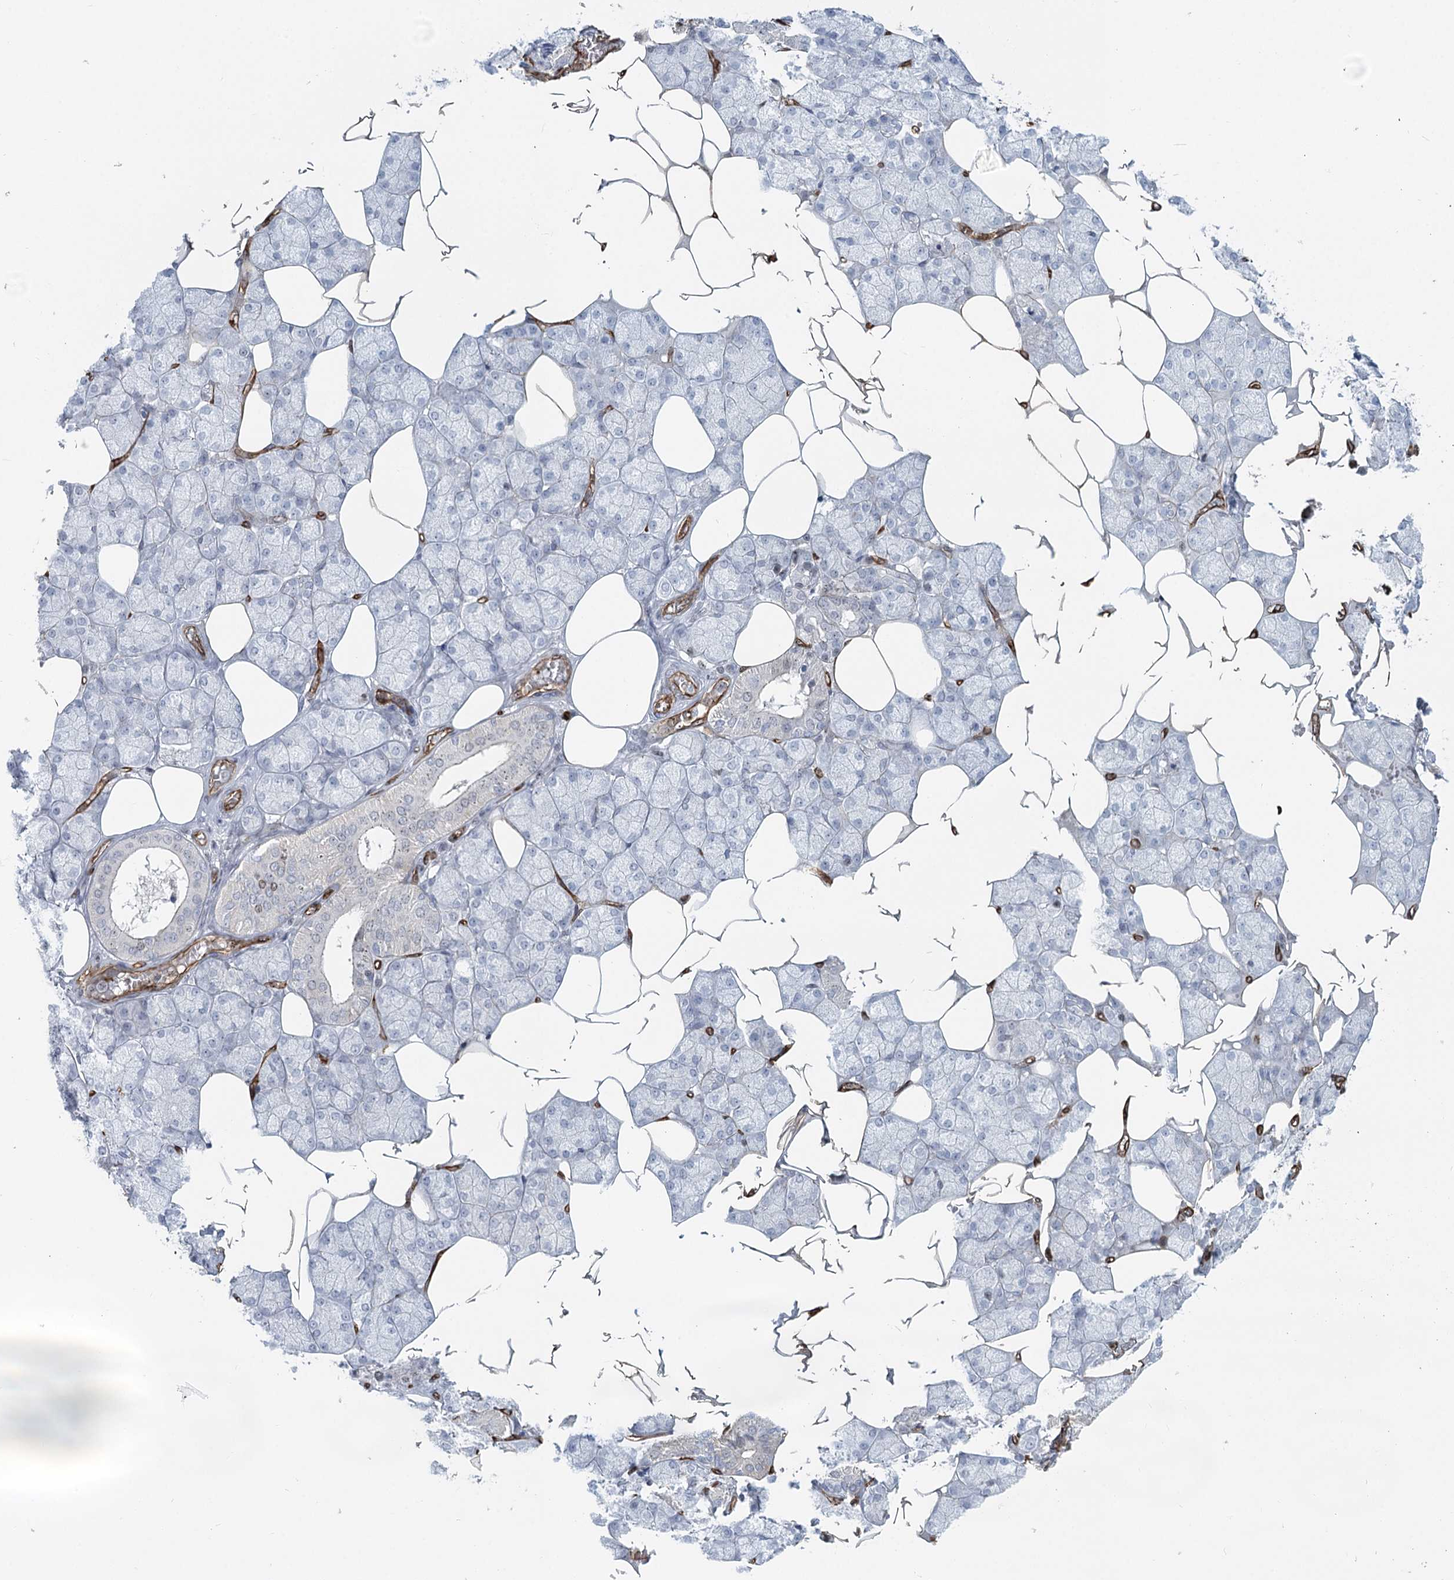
{"staining": {"intensity": "negative", "quantity": "none", "location": "none"}, "tissue": "salivary gland", "cell_type": "Glandular cells", "image_type": "normal", "snomed": [{"axis": "morphology", "description": "Normal tissue, NOS"}, {"axis": "topography", "description": "Salivary gland"}], "caption": "The photomicrograph demonstrates no staining of glandular cells in benign salivary gland.", "gene": "ZFYVE28", "patient": {"sex": "male", "age": 62}}